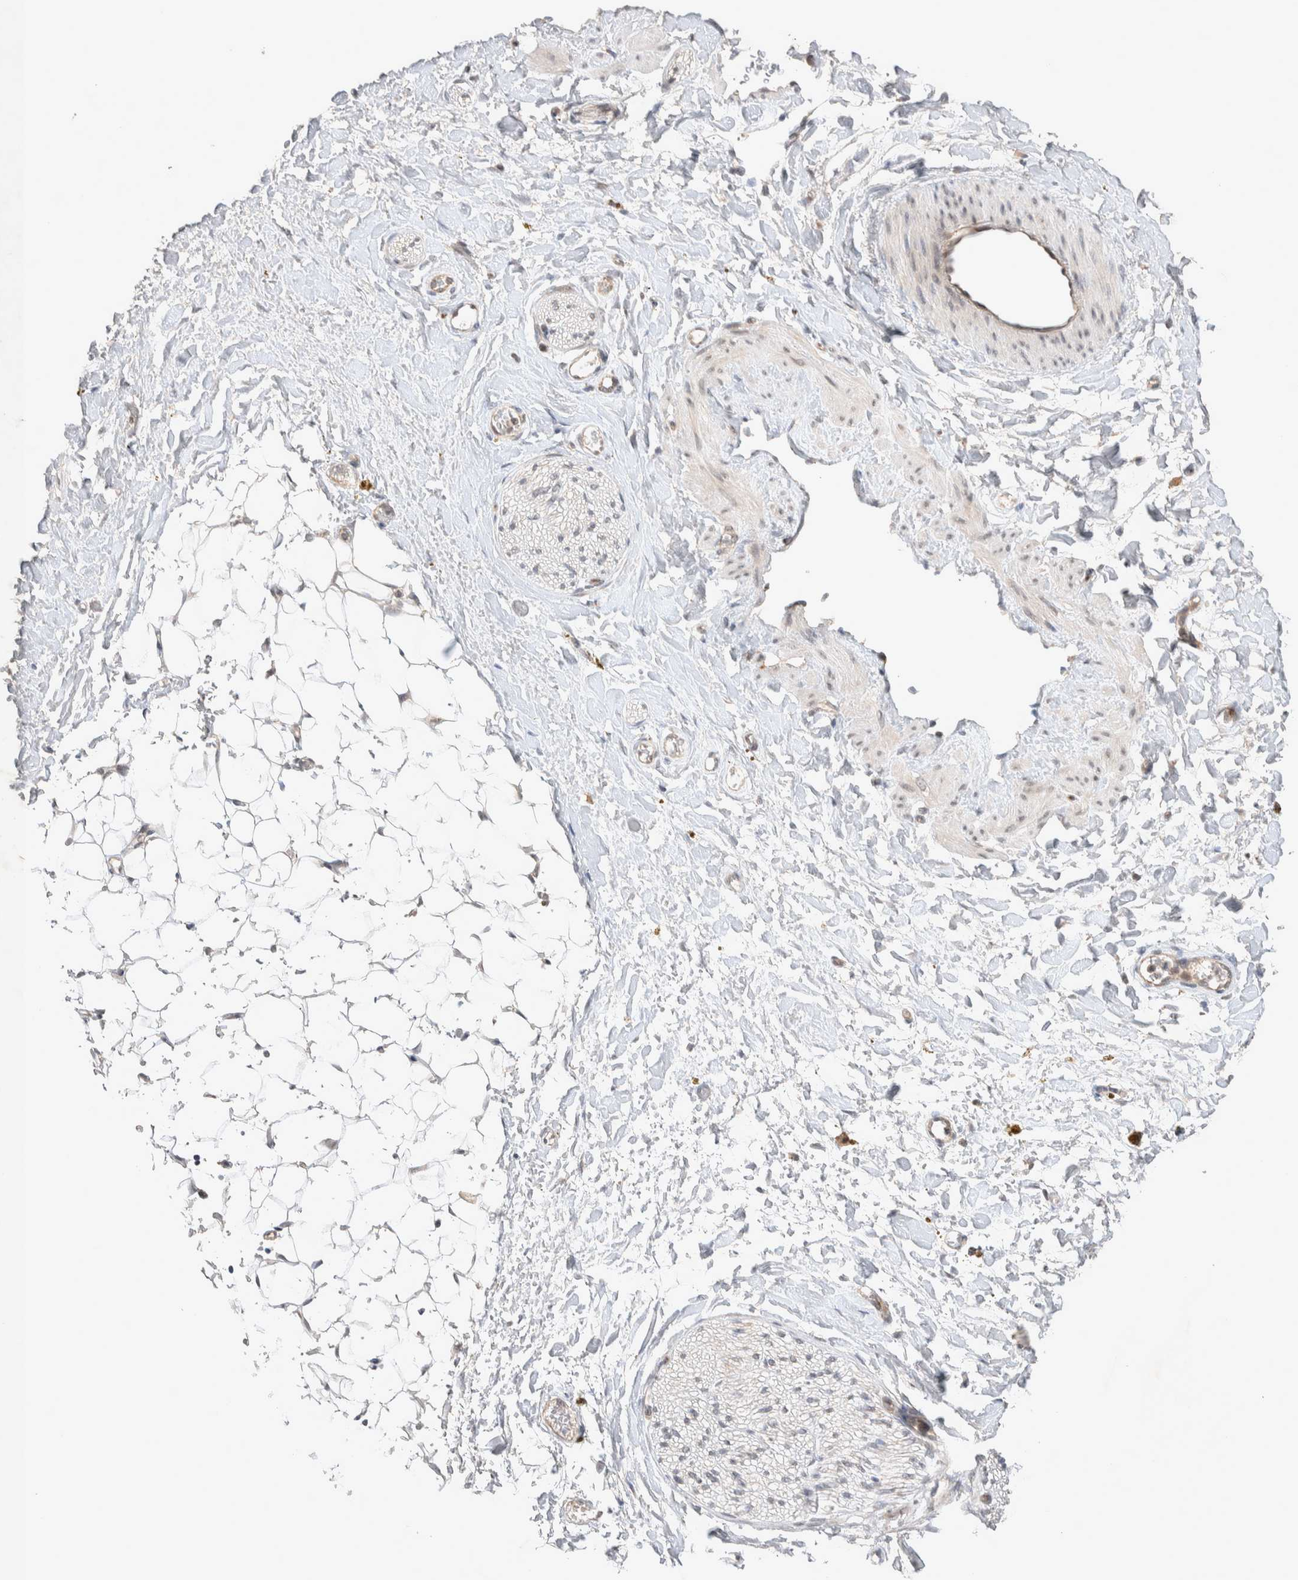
{"staining": {"intensity": "negative", "quantity": "none", "location": "none"}, "tissue": "adipose tissue", "cell_type": "Adipocytes", "image_type": "normal", "snomed": [{"axis": "morphology", "description": "Normal tissue, NOS"}, {"axis": "topography", "description": "Kidney"}, {"axis": "topography", "description": "Peripheral nerve tissue"}], "caption": "This image is of benign adipose tissue stained with immunohistochemistry (IHC) to label a protein in brown with the nuclei are counter-stained blue. There is no staining in adipocytes. Nuclei are stained in blue.", "gene": "ZNF704", "patient": {"sex": "male", "age": 7}}